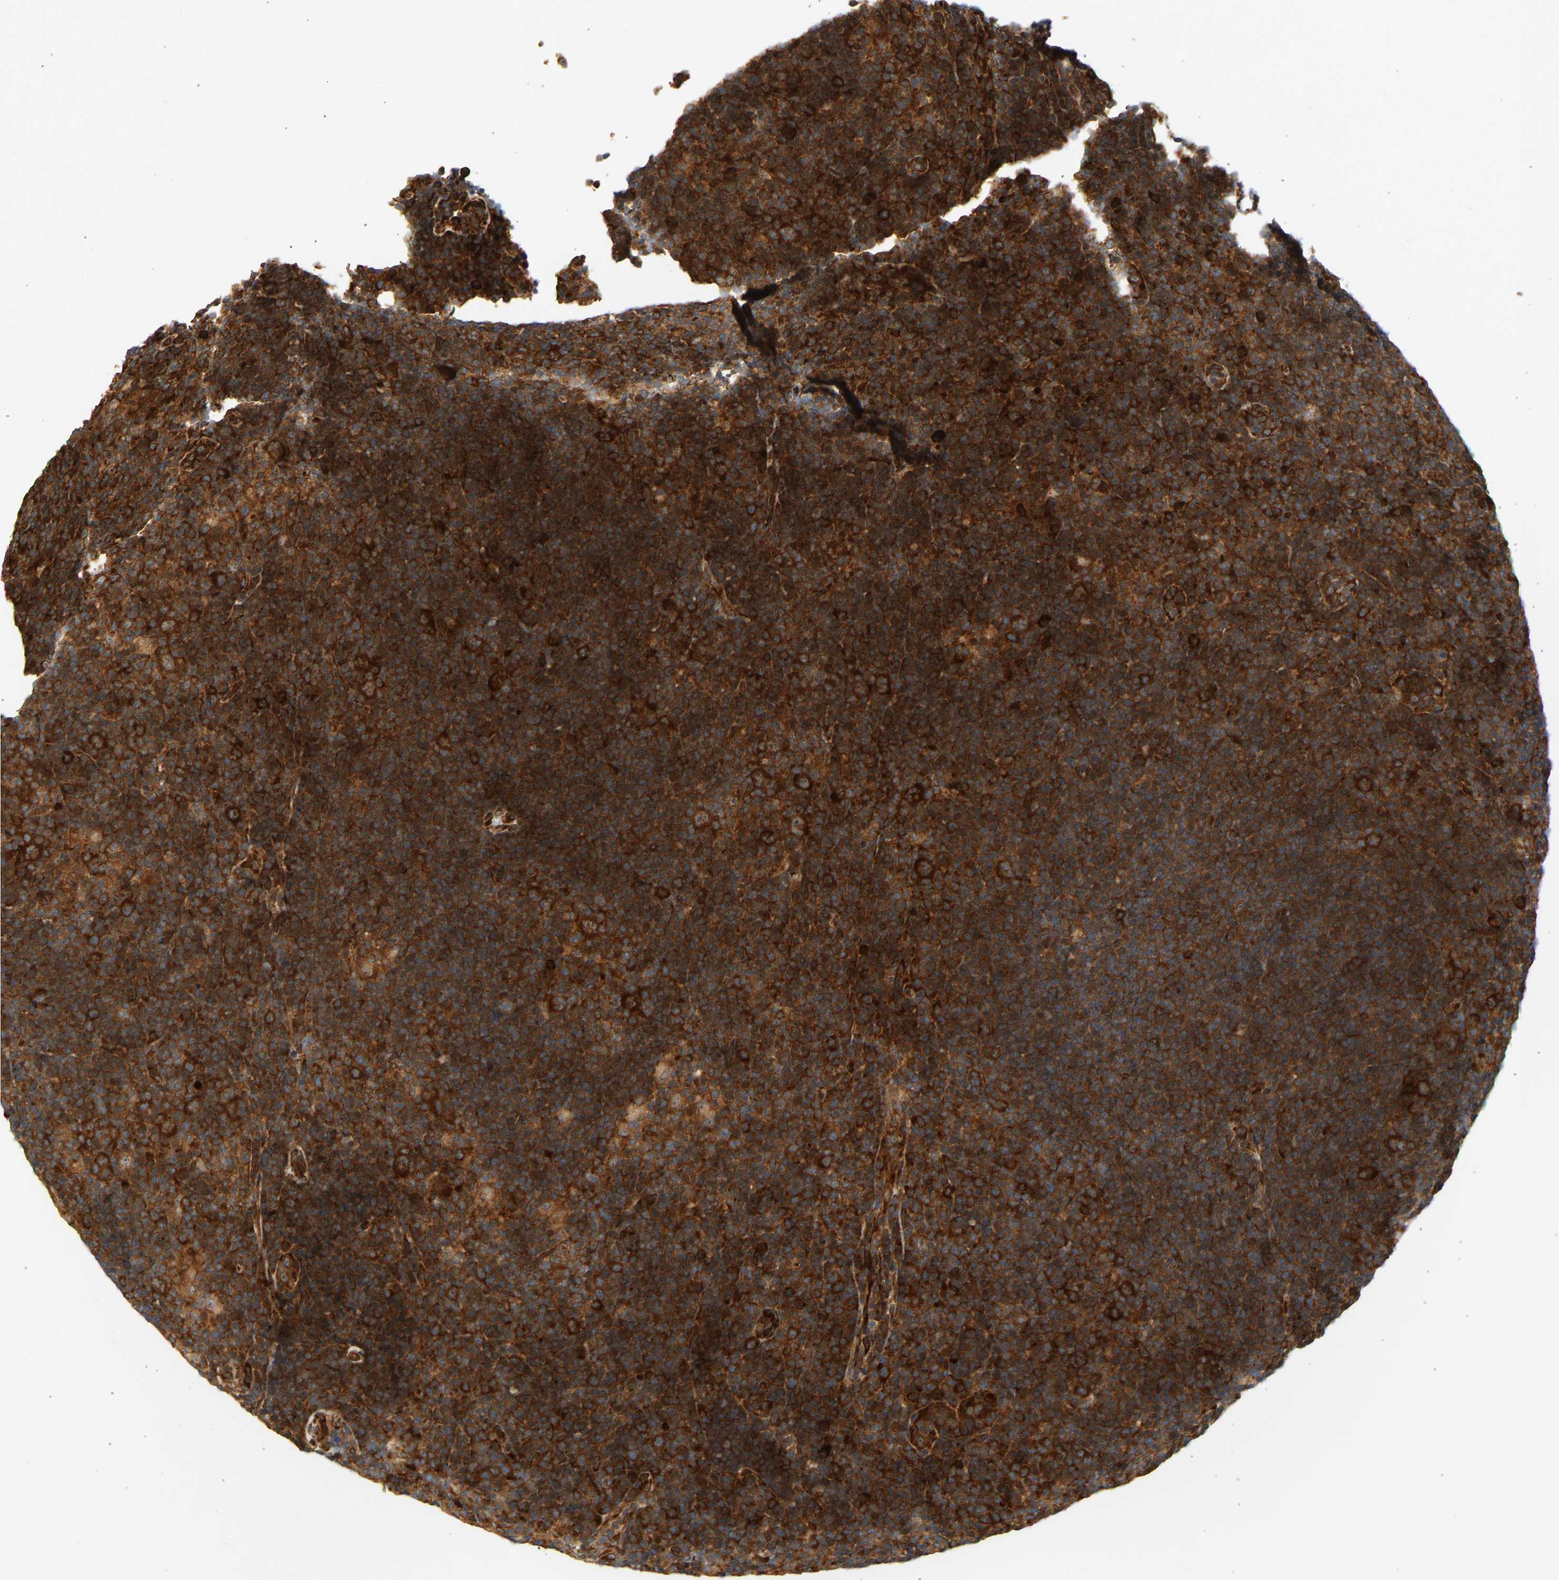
{"staining": {"intensity": "strong", "quantity": ">75%", "location": "cytoplasmic/membranous"}, "tissue": "lymphoma", "cell_type": "Tumor cells", "image_type": "cancer", "snomed": [{"axis": "morphology", "description": "Hodgkin's disease, NOS"}, {"axis": "topography", "description": "Lymph node"}], "caption": "A brown stain labels strong cytoplasmic/membranous staining of a protein in Hodgkin's disease tumor cells.", "gene": "RPS14", "patient": {"sex": "female", "age": 57}}